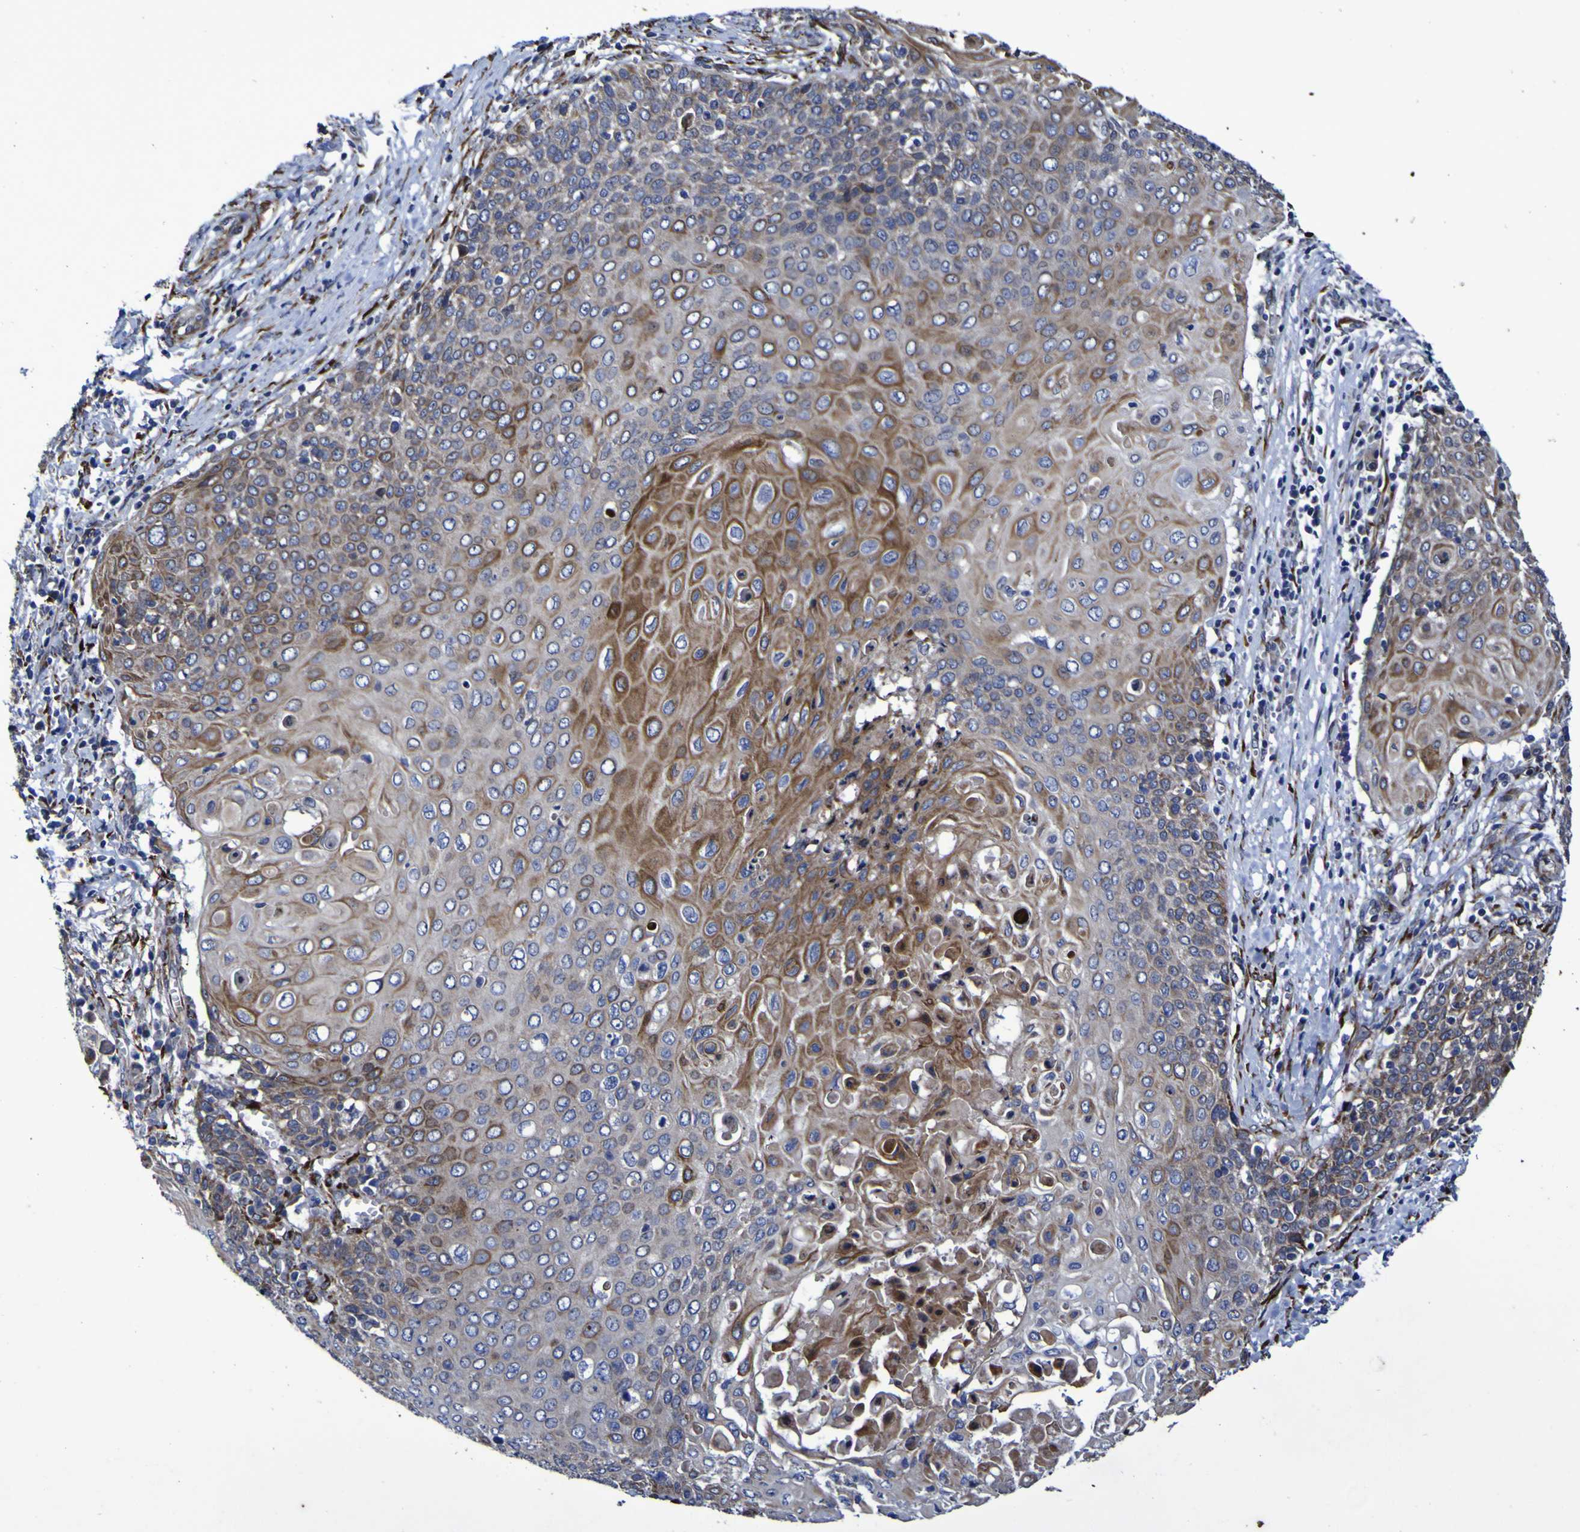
{"staining": {"intensity": "moderate", "quantity": "25%-75%", "location": "cytoplasmic/membranous"}, "tissue": "cervical cancer", "cell_type": "Tumor cells", "image_type": "cancer", "snomed": [{"axis": "morphology", "description": "Squamous cell carcinoma, NOS"}, {"axis": "topography", "description": "Cervix"}], "caption": "Immunohistochemistry (IHC) histopathology image of cervical squamous cell carcinoma stained for a protein (brown), which demonstrates medium levels of moderate cytoplasmic/membranous positivity in approximately 25%-75% of tumor cells.", "gene": "P3H1", "patient": {"sex": "female", "age": 39}}